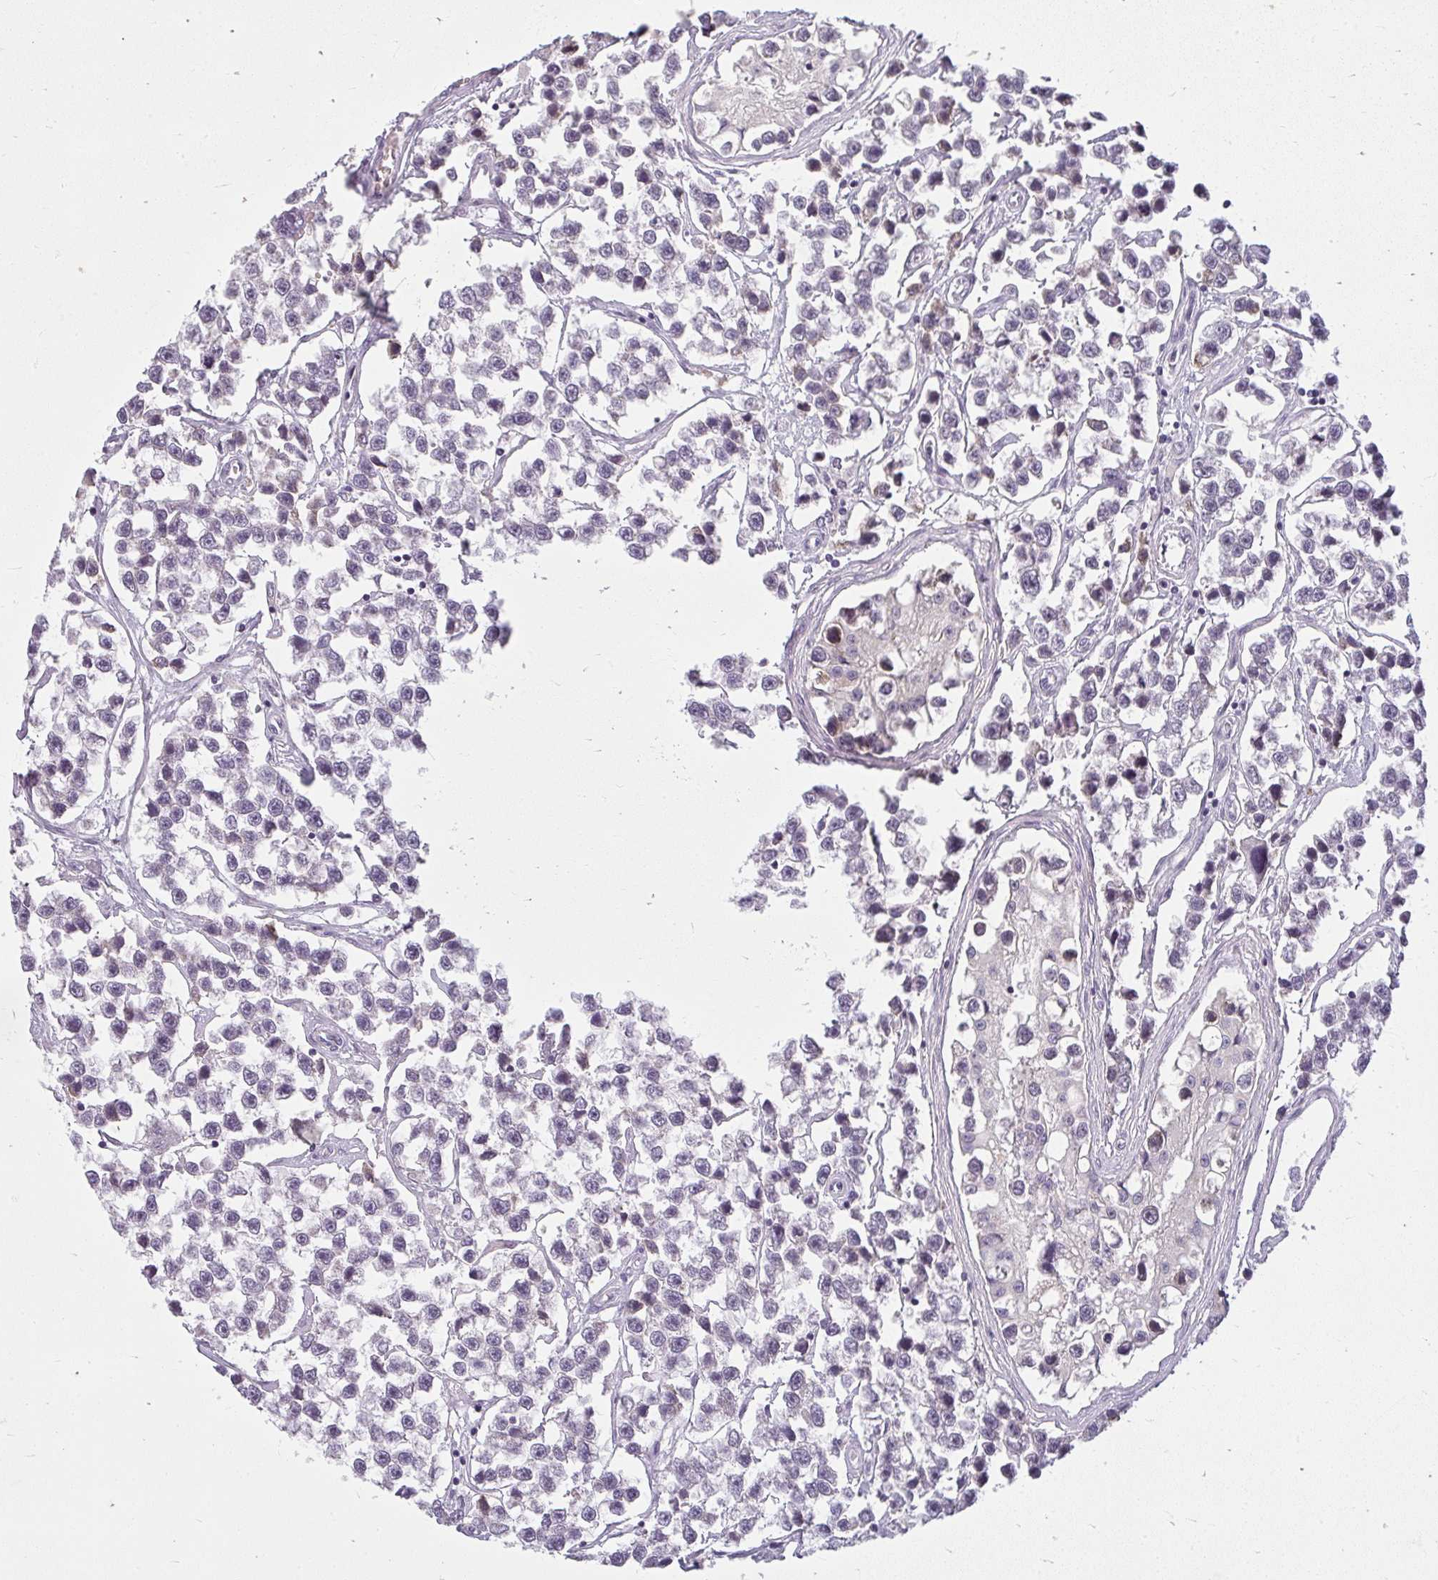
{"staining": {"intensity": "negative", "quantity": "none", "location": "none"}, "tissue": "testis cancer", "cell_type": "Tumor cells", "image_type": "cancer", "snomed": [{"axis": "morphology", "description": "Seminoma, NOS"}, {"axis": "topography", "description": "Testis"}], "caption": "This is a histopathology image of IHC staining of testis seminoma, which shows no expression in tumor cells.", "gene": "ZFYVE26", "patient": {"sex": "male", "age": 26}}